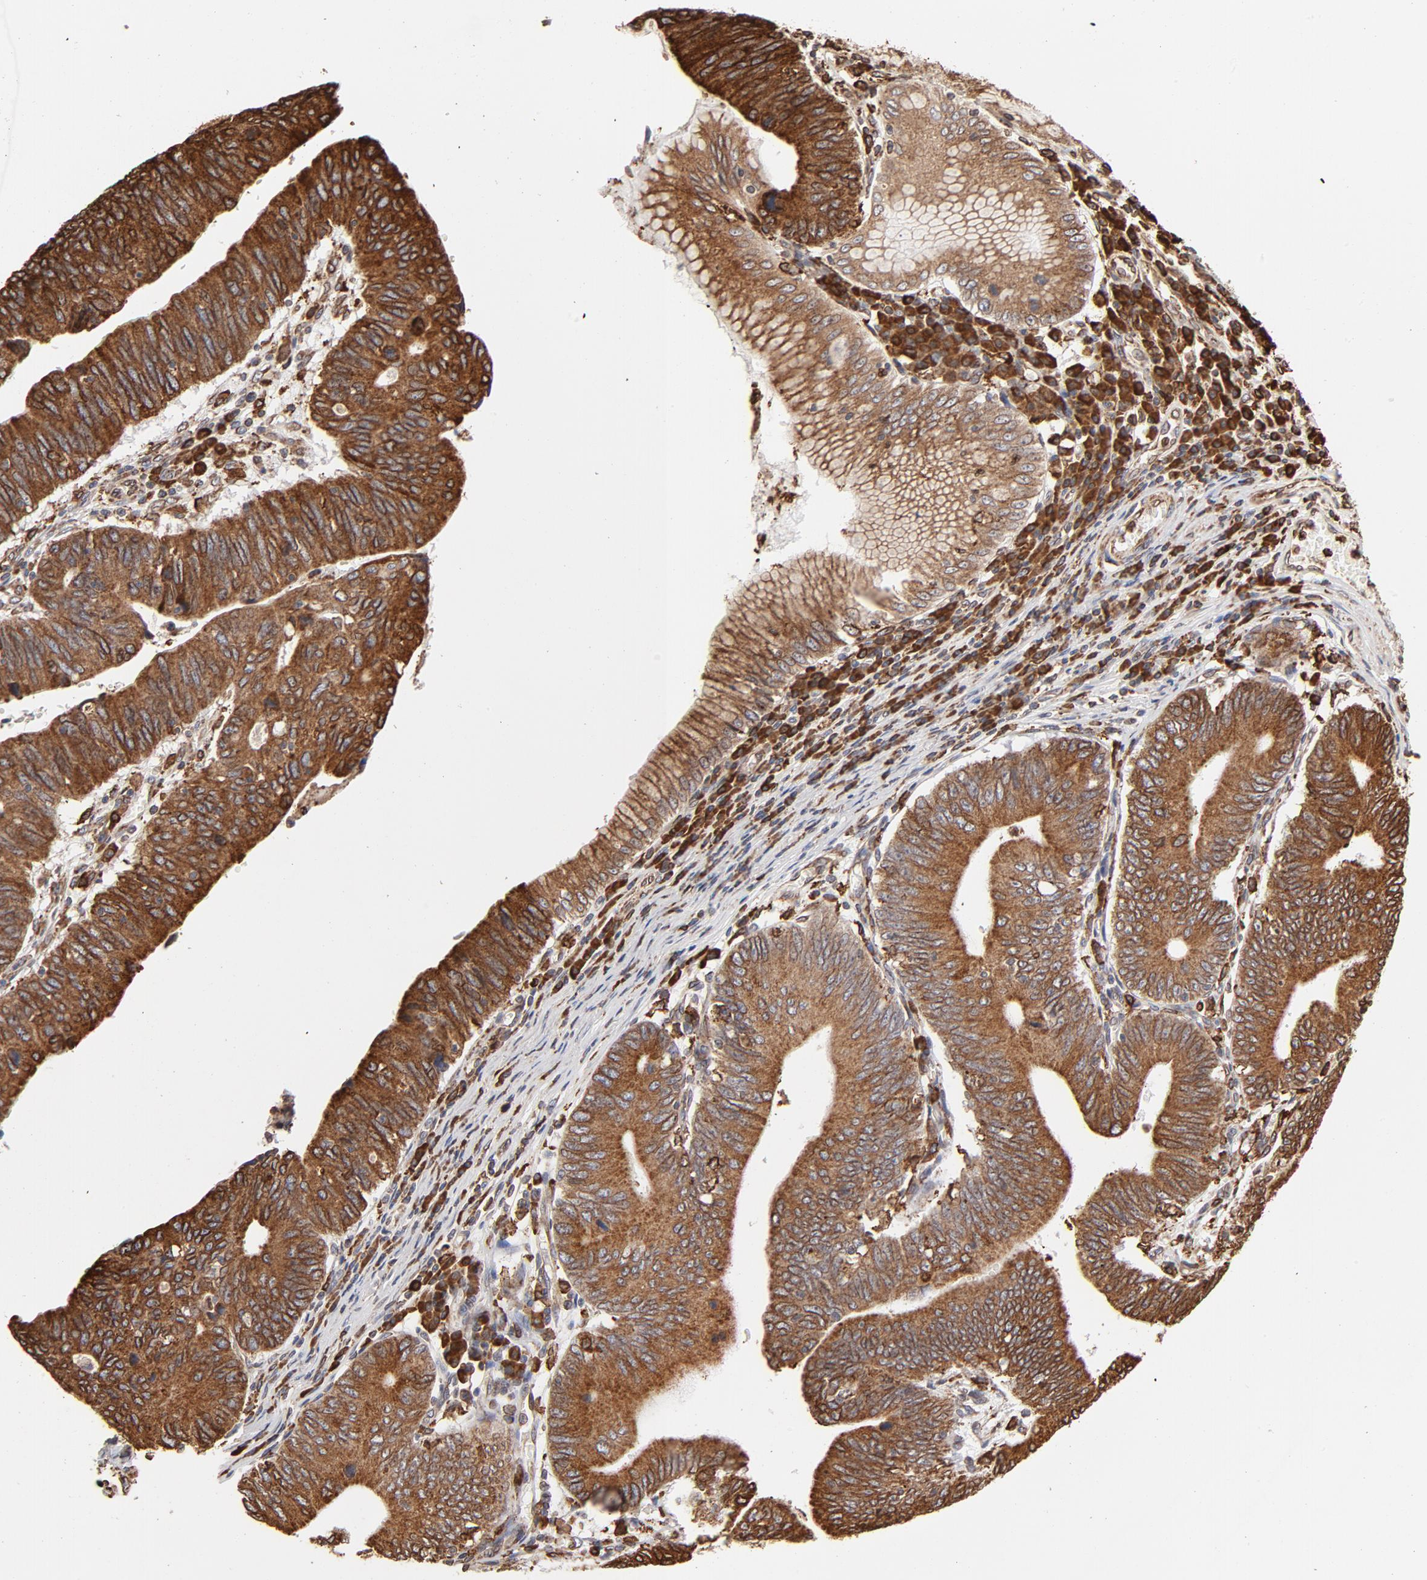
{"staining": {"intensity": "strong", "quantity": ">75%", "location": "cytoplasmic/membranous"}, "tissue": "stomach cancer", "cell_type": "Tumor cells", "image_type": "cancer", "snomed": [{"axis": "morphology", "description": "Adenocarcinoma, NOS"}, {"axis": "topography", "description": "Stomach"}], "caption": "This is a photomicrograph of immunohistochemistry staining of adenocarcinoma (stomach), which shows strong staining in the cytoplasmic/membranous of tumor cells.", "gene": "CANX", "patient": {"sex": "male", "age": 59}}